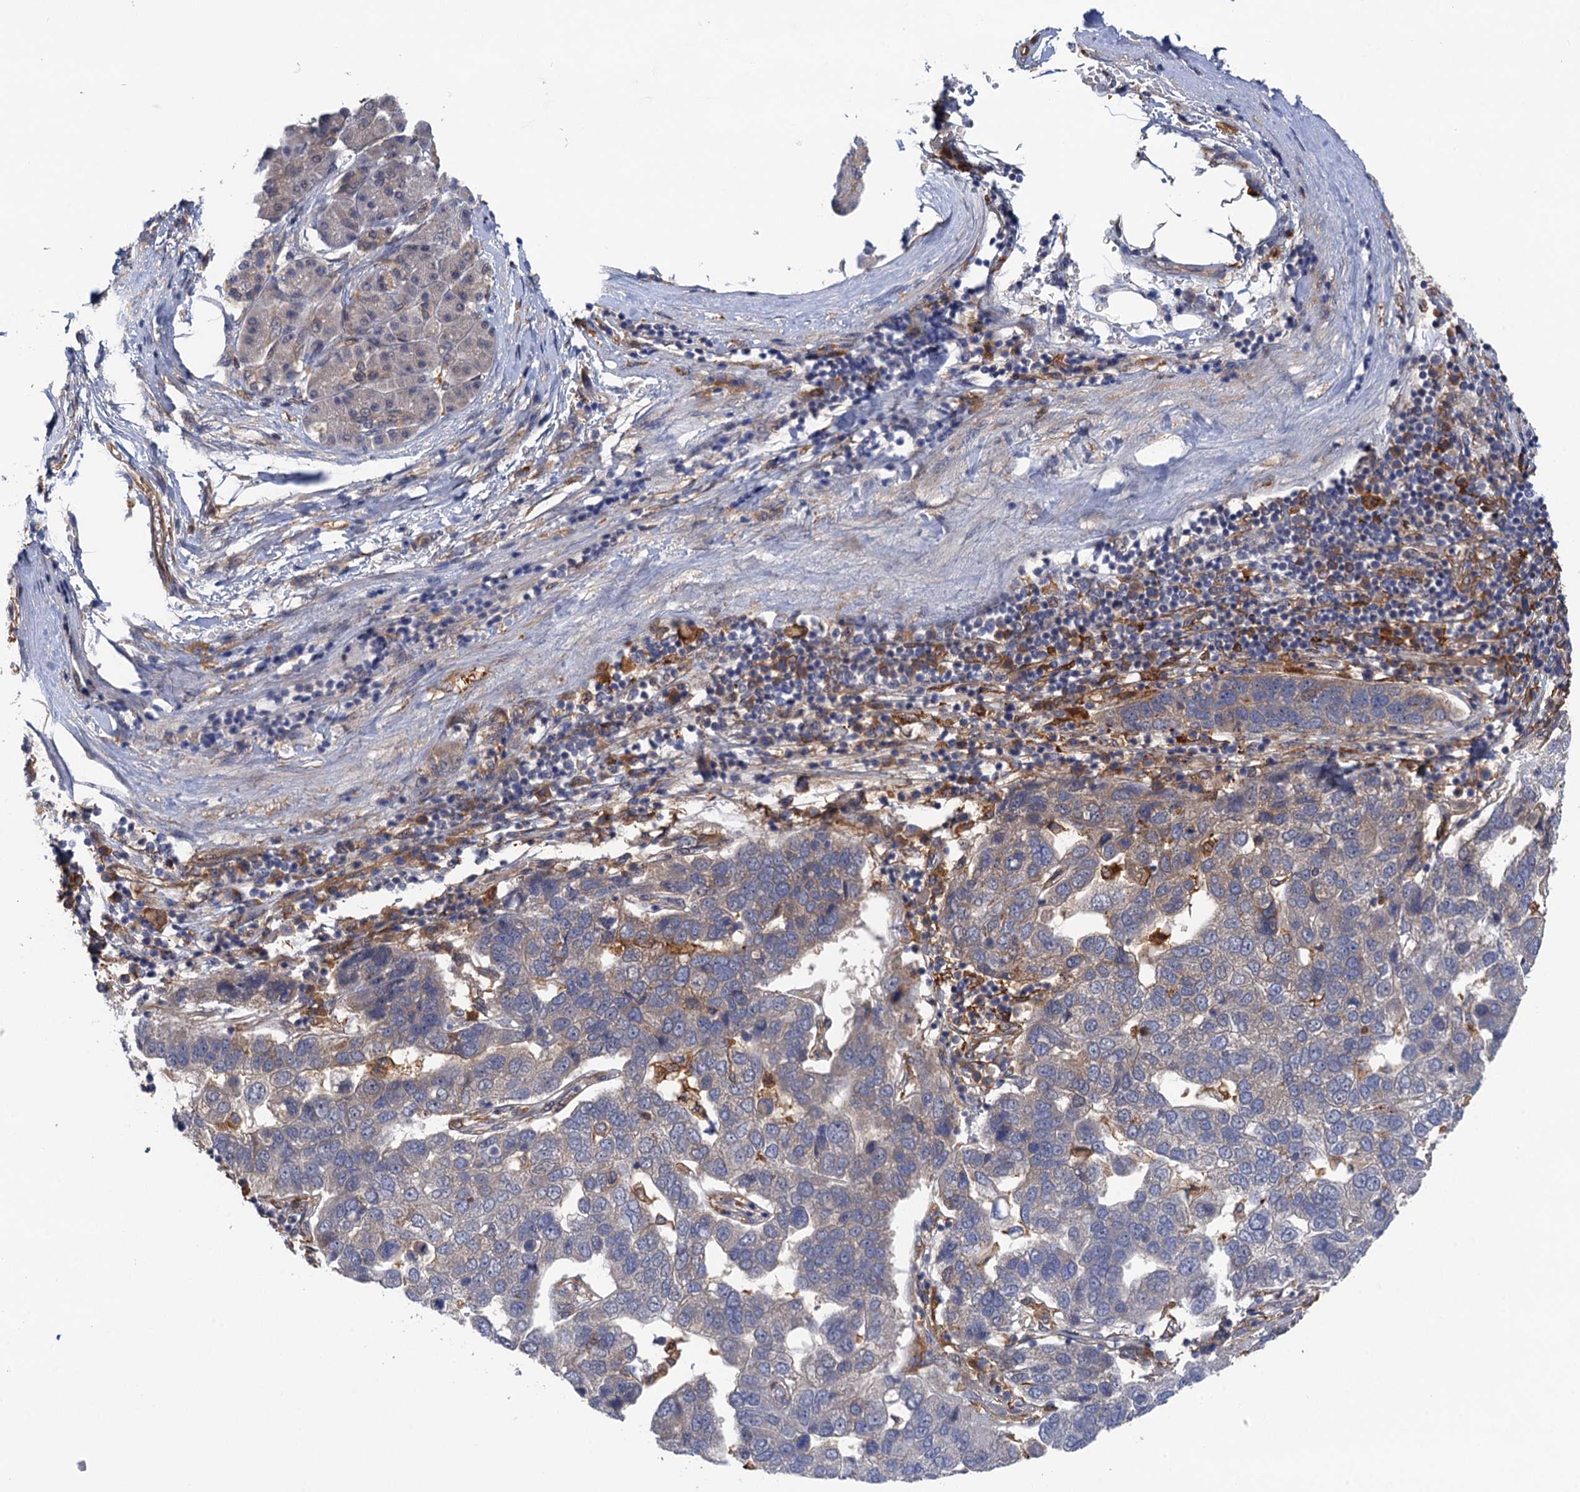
{"staining": {"intensity": "weak", "quantity": "<25%", "location": "cytoplasmic/membranous"}, "tissue": "pancreatic cancer", "cell_type": "Tumor cells", "image_type": "cancer", "snomed": [{"axis": "morphology", "description": "Adenocarcinoma, NOS"}, {"axis": "topography", "description": "Pancreas"}], "caption": "There is no significant expression in tumor cells of pancreatic adenocarcinoma.", "gene": "NEK8", "patient": {"sex": "female", "age": 61}}